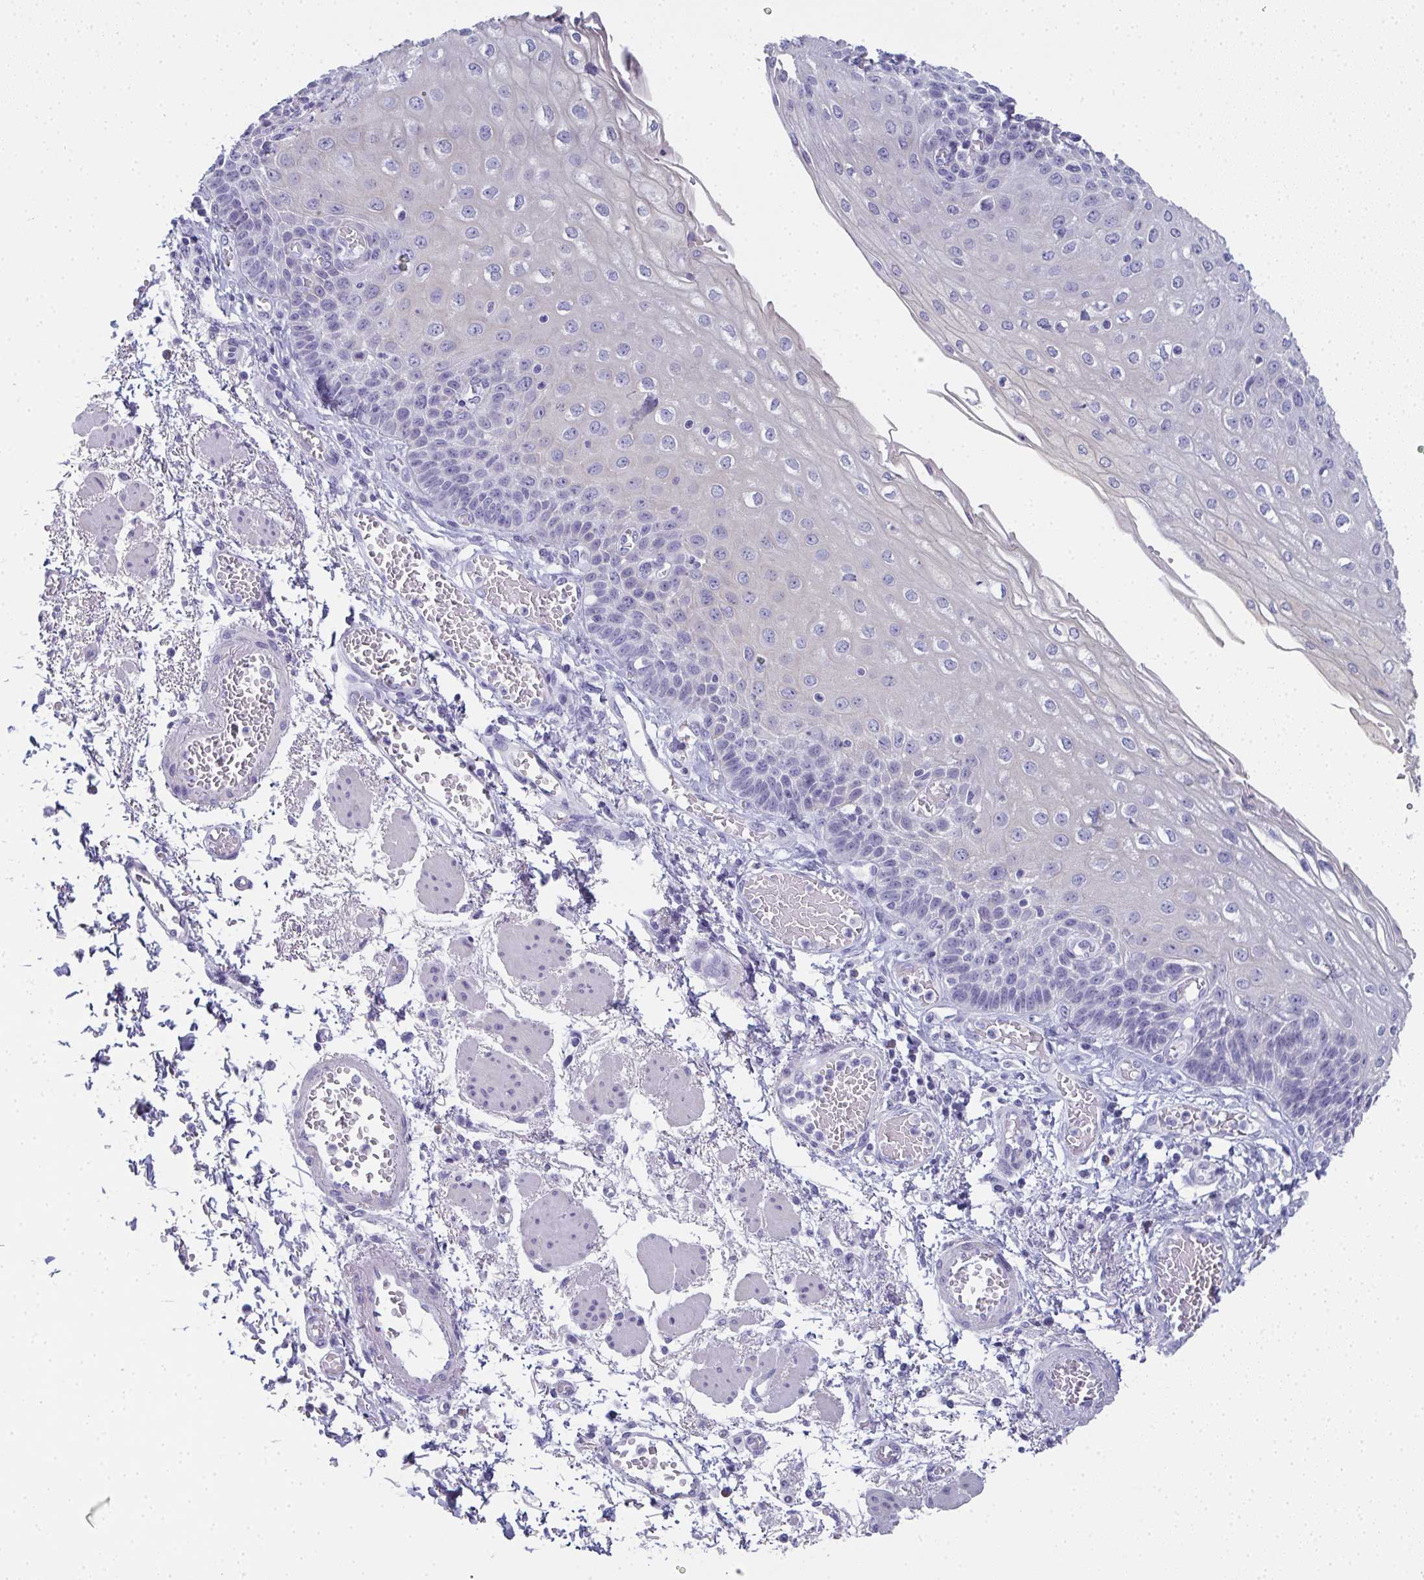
{"staining": {"intensity": "negative", "quantity": "none", "location": "none"}, "tissue": "esophagus", "cell_type": "Squamous epithelial cells", "image_type": "normal", "snomed": [{"axis": "morphology", "description": "Normal tissue, NOS"}, {"axis": "morphology", "description": "Adenocarcinoma, NOS"}, {"axis": "topography", "description": "Esophagus"}], "caption": "Immunohistochemical staining of benign human esophagus demonstrates no significant positivity in squamous epithelial cells. (IHC, brightfield microscopy, high magnification).", "gene": "SLC36A2", "patient": {"sex": "male", "age": 81}}